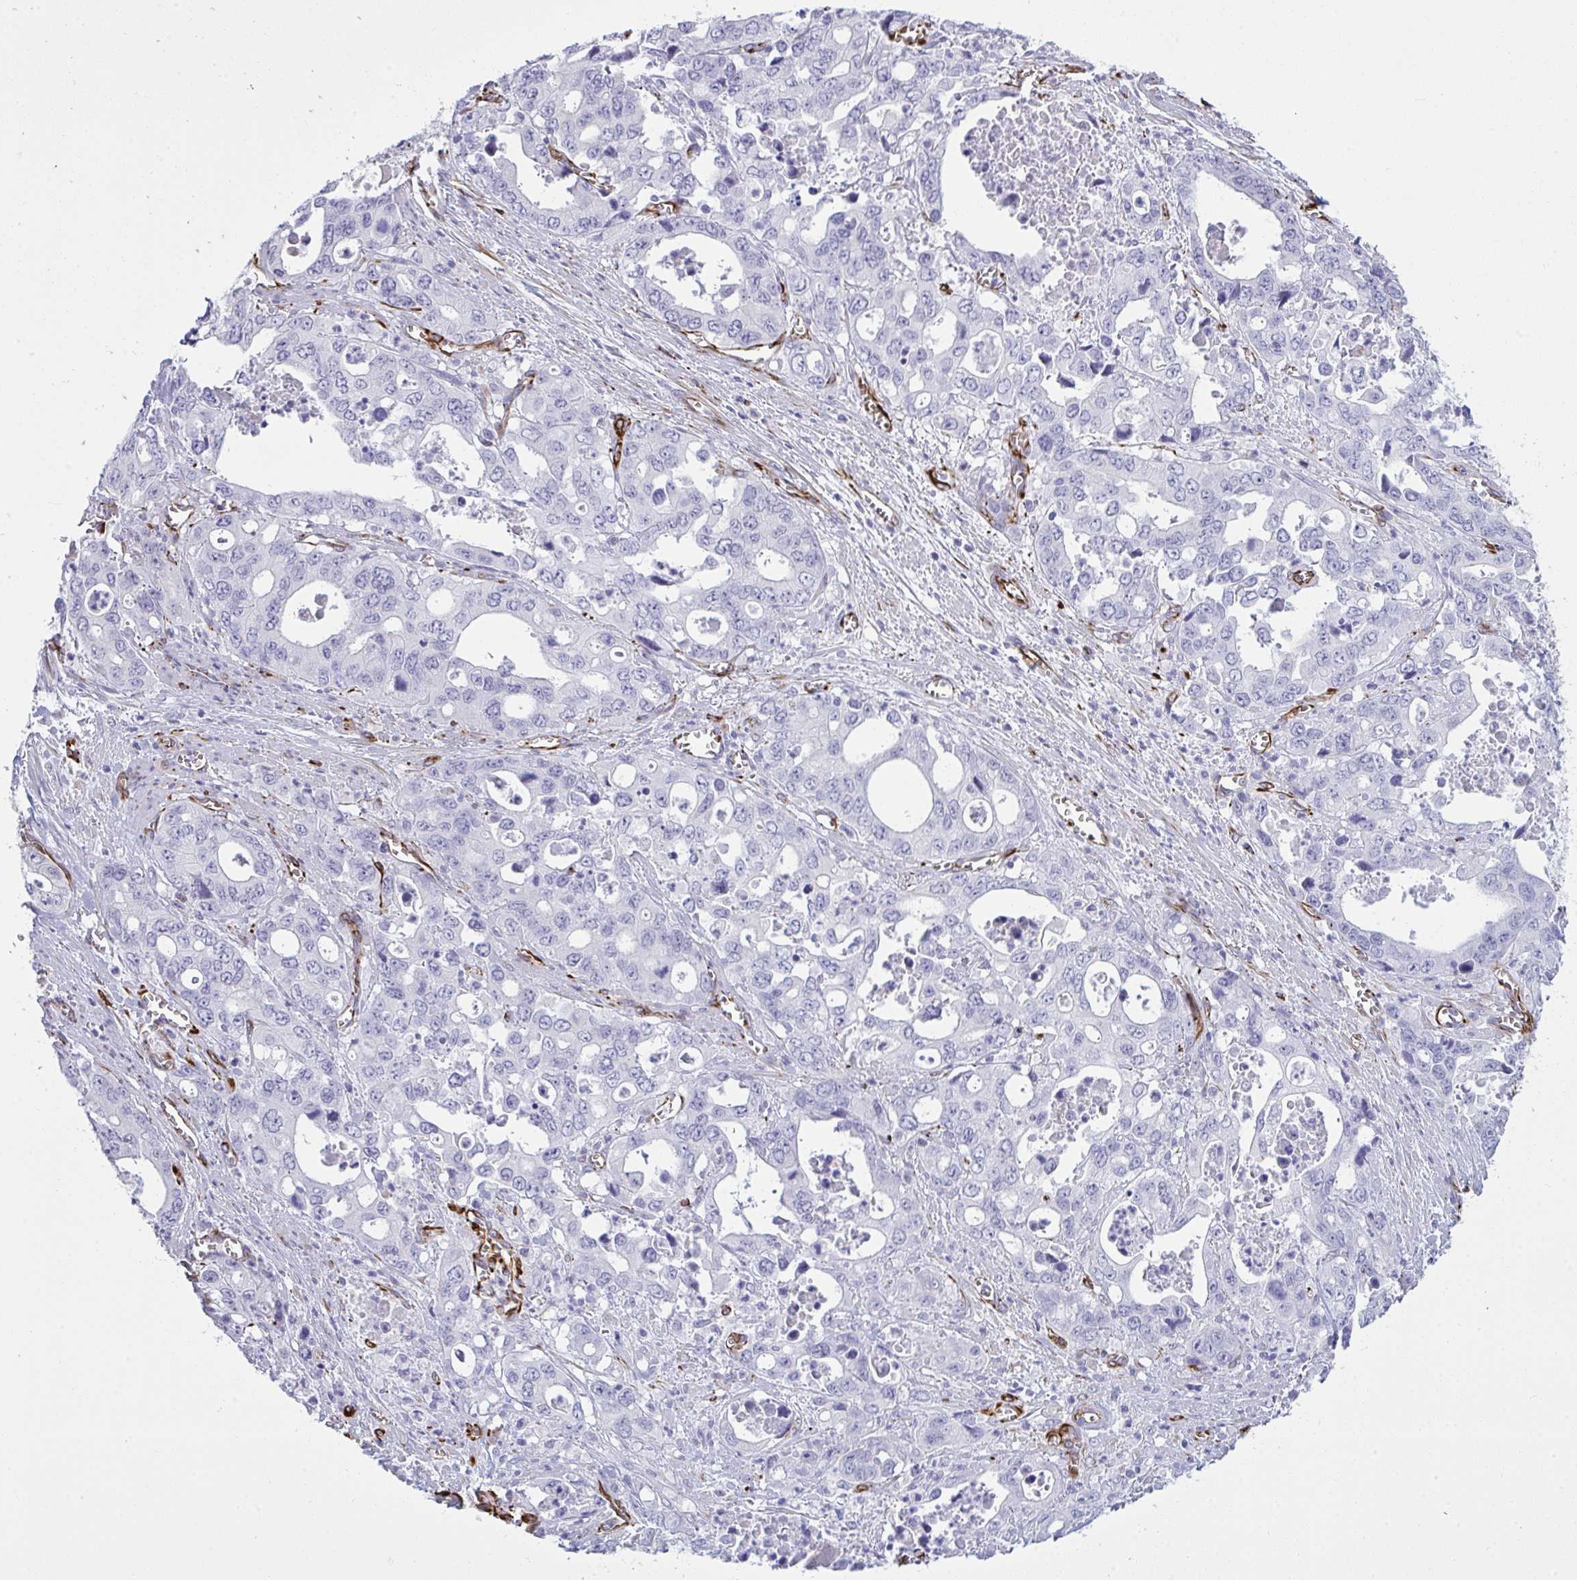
{"staining": {"intensity": "negative", "quantity": "none", "location": "none"}, "tissue": "stomach cancer", "cell_type": "Tumor cells", "image_type": "cancer", "snomed": [{"axis": "morphology", "description": "Adenocarcinoma, NOS"}, {"axis": "topography", "description": "Stomach, upper"}], "caption": "IHC micrograph of adenocarcinoma (stomach) stained for a protein (brown), which exhibits no expression in tumor cells. (Brightfield microscopy of DAB immunohistochemistry (IHC) at high magnification).", "gene": "SLC35B1", "patient": {"sex": "male", "age": 74}}